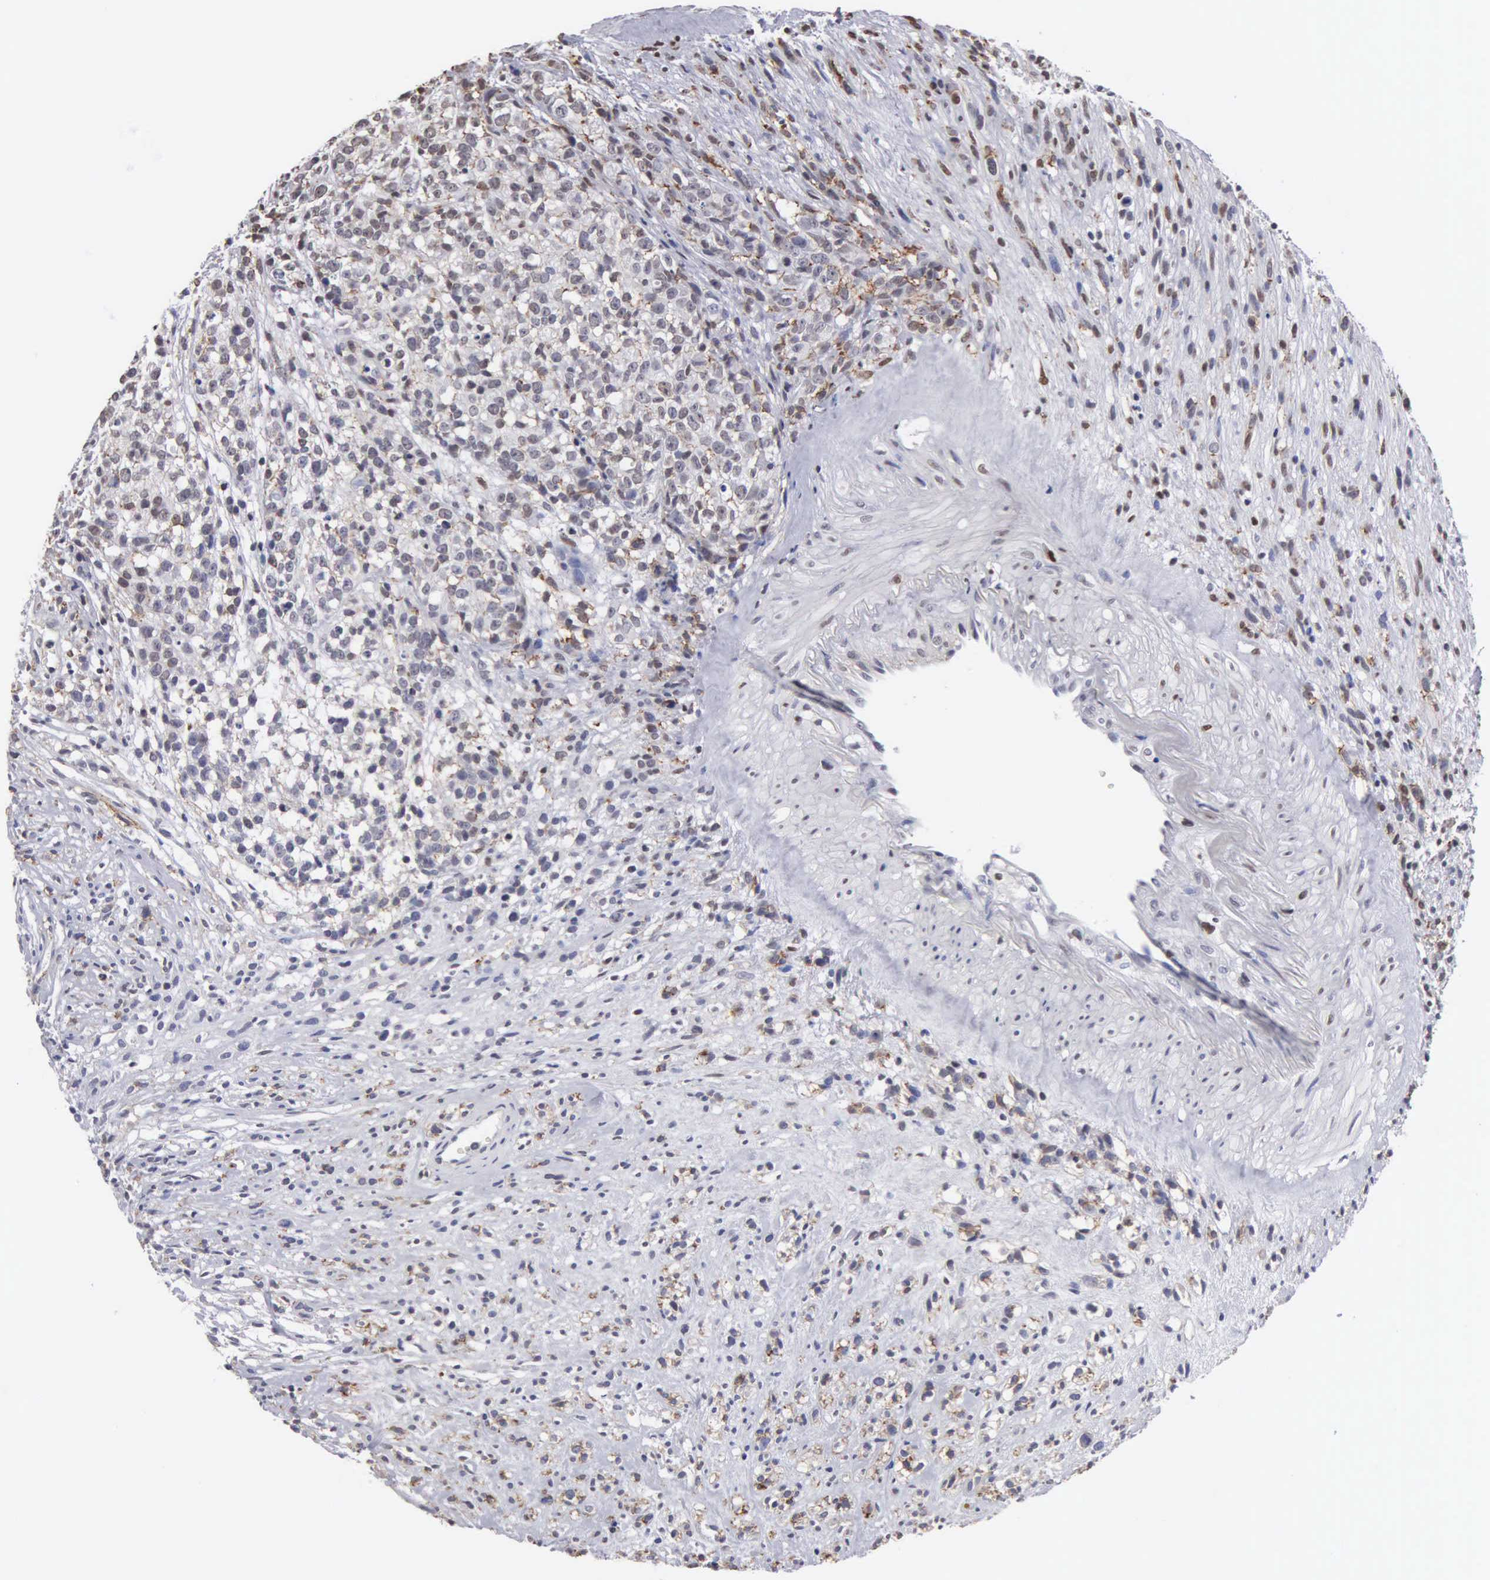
{"staining": {"intensity": "moderate", "quantity": "25%-75%", "location": "cytoplasmic/membranous"}, "tissue": "glioma", "cell_type": "Tumor cells", "image_type": "cancer", "snomed": [{"axis": "morphology", "description": "Glioma, malignant, High grade"}, {"axis": "topography", "description": "Brain"}], "caption": "High-power microscopy captured an immunohistochemistry image of malignant glioma (high-grade), revealing moderate cytoplasmic/membranous expression in about 25%-75% of tumor cells.", "gene": "CCNG1", "patient": {"sex": "male", "age": 66}}